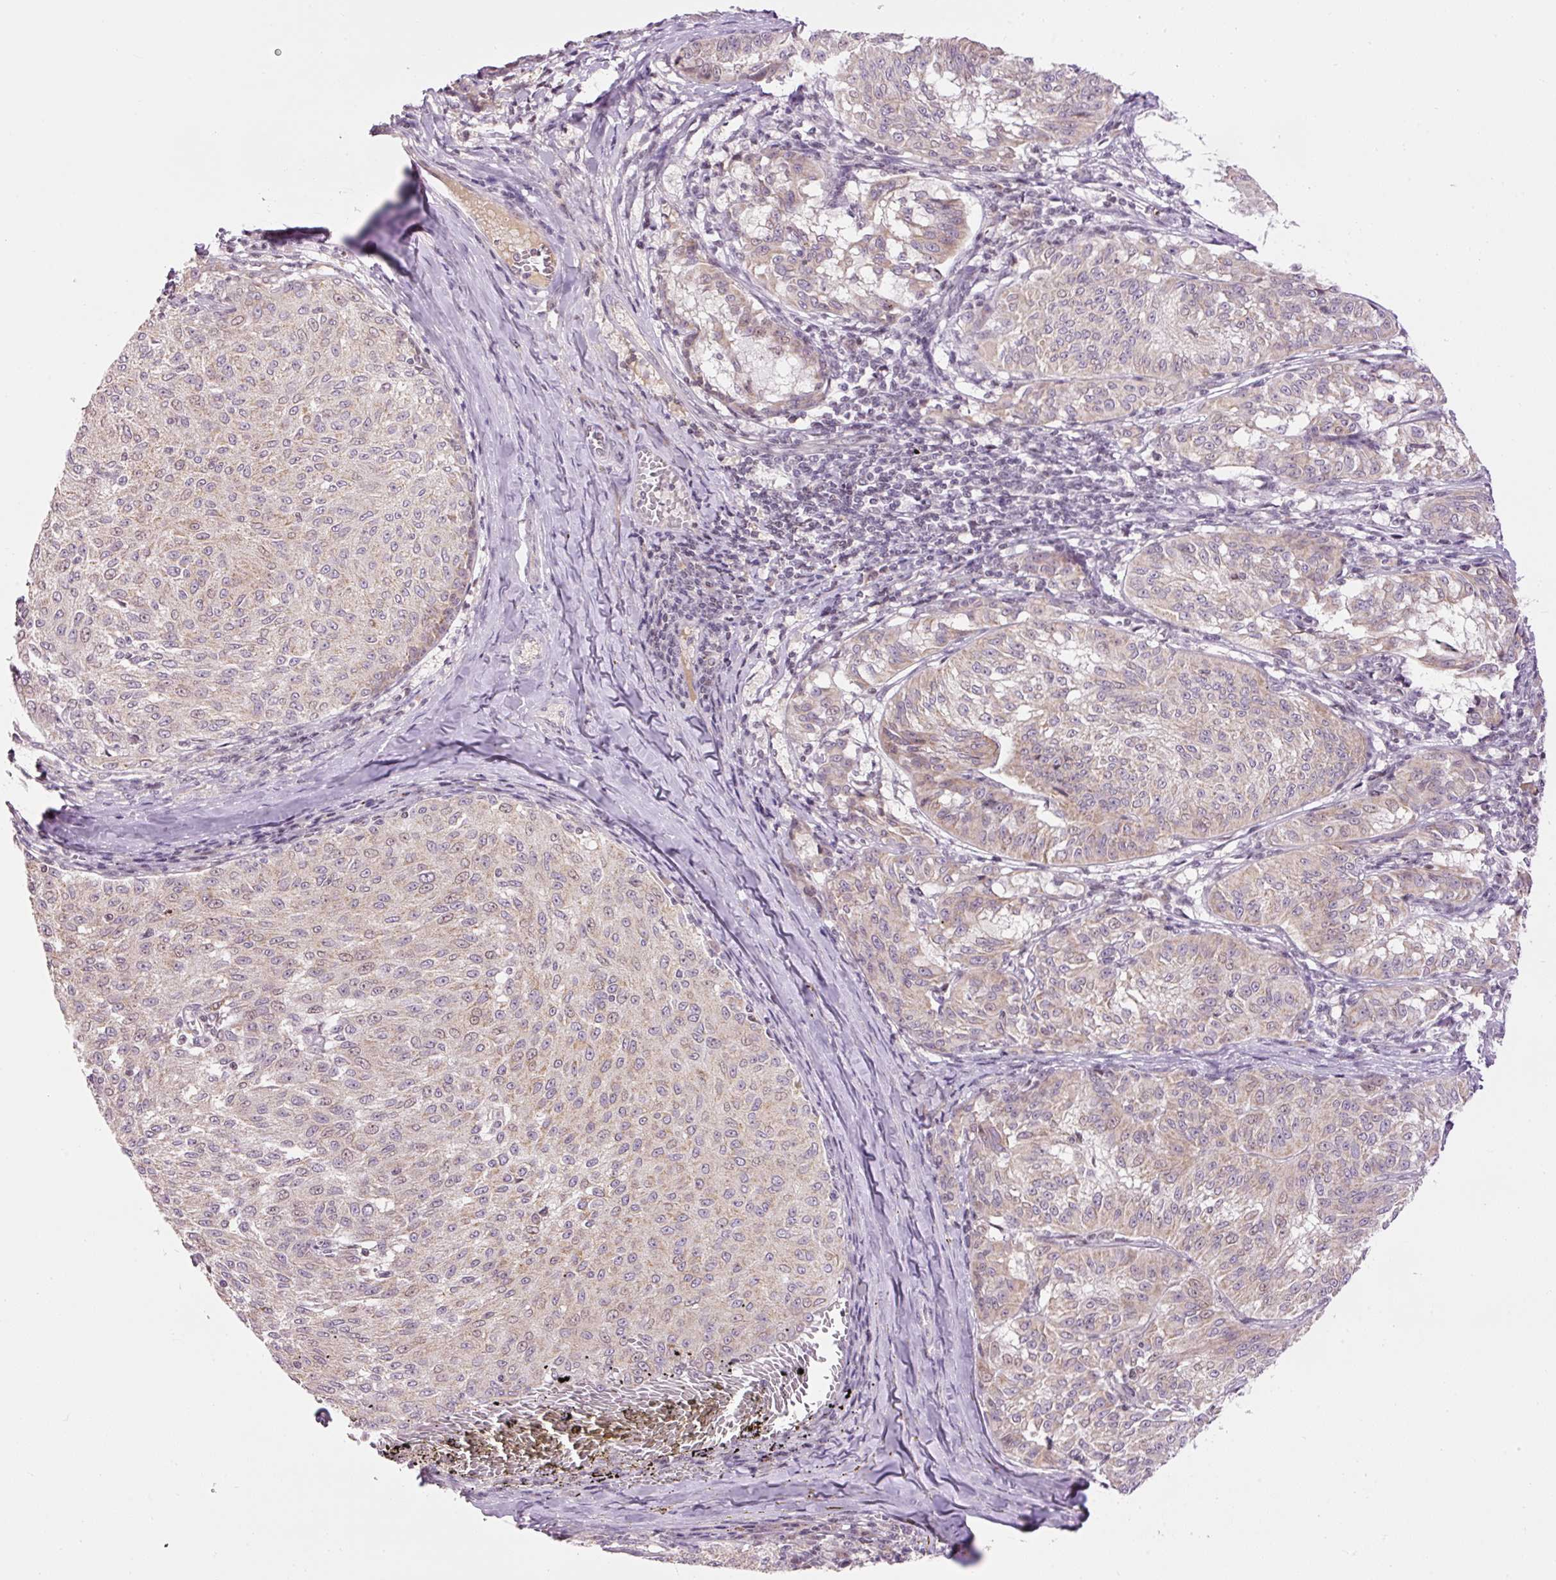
{"staining": {"intensity": "weak", "quantity": "<25%", "location": "cytoplasmic/membranous"}, "tissue": "melanoma", "cell_type": "Tumor cells", "image_type": "cancer", "snomed": [{"axis": "morphology", "description": "Malignant melanoma, NOS"}, {"axis": "topography", "description": "Skin"}], "caption": "This is an immunohistochemistry histopathology image of human malignant melanoma. There is no positivity in tumor cells.", "gene": "ABHD11", "patient": {"sex": "female", "age": 72}}